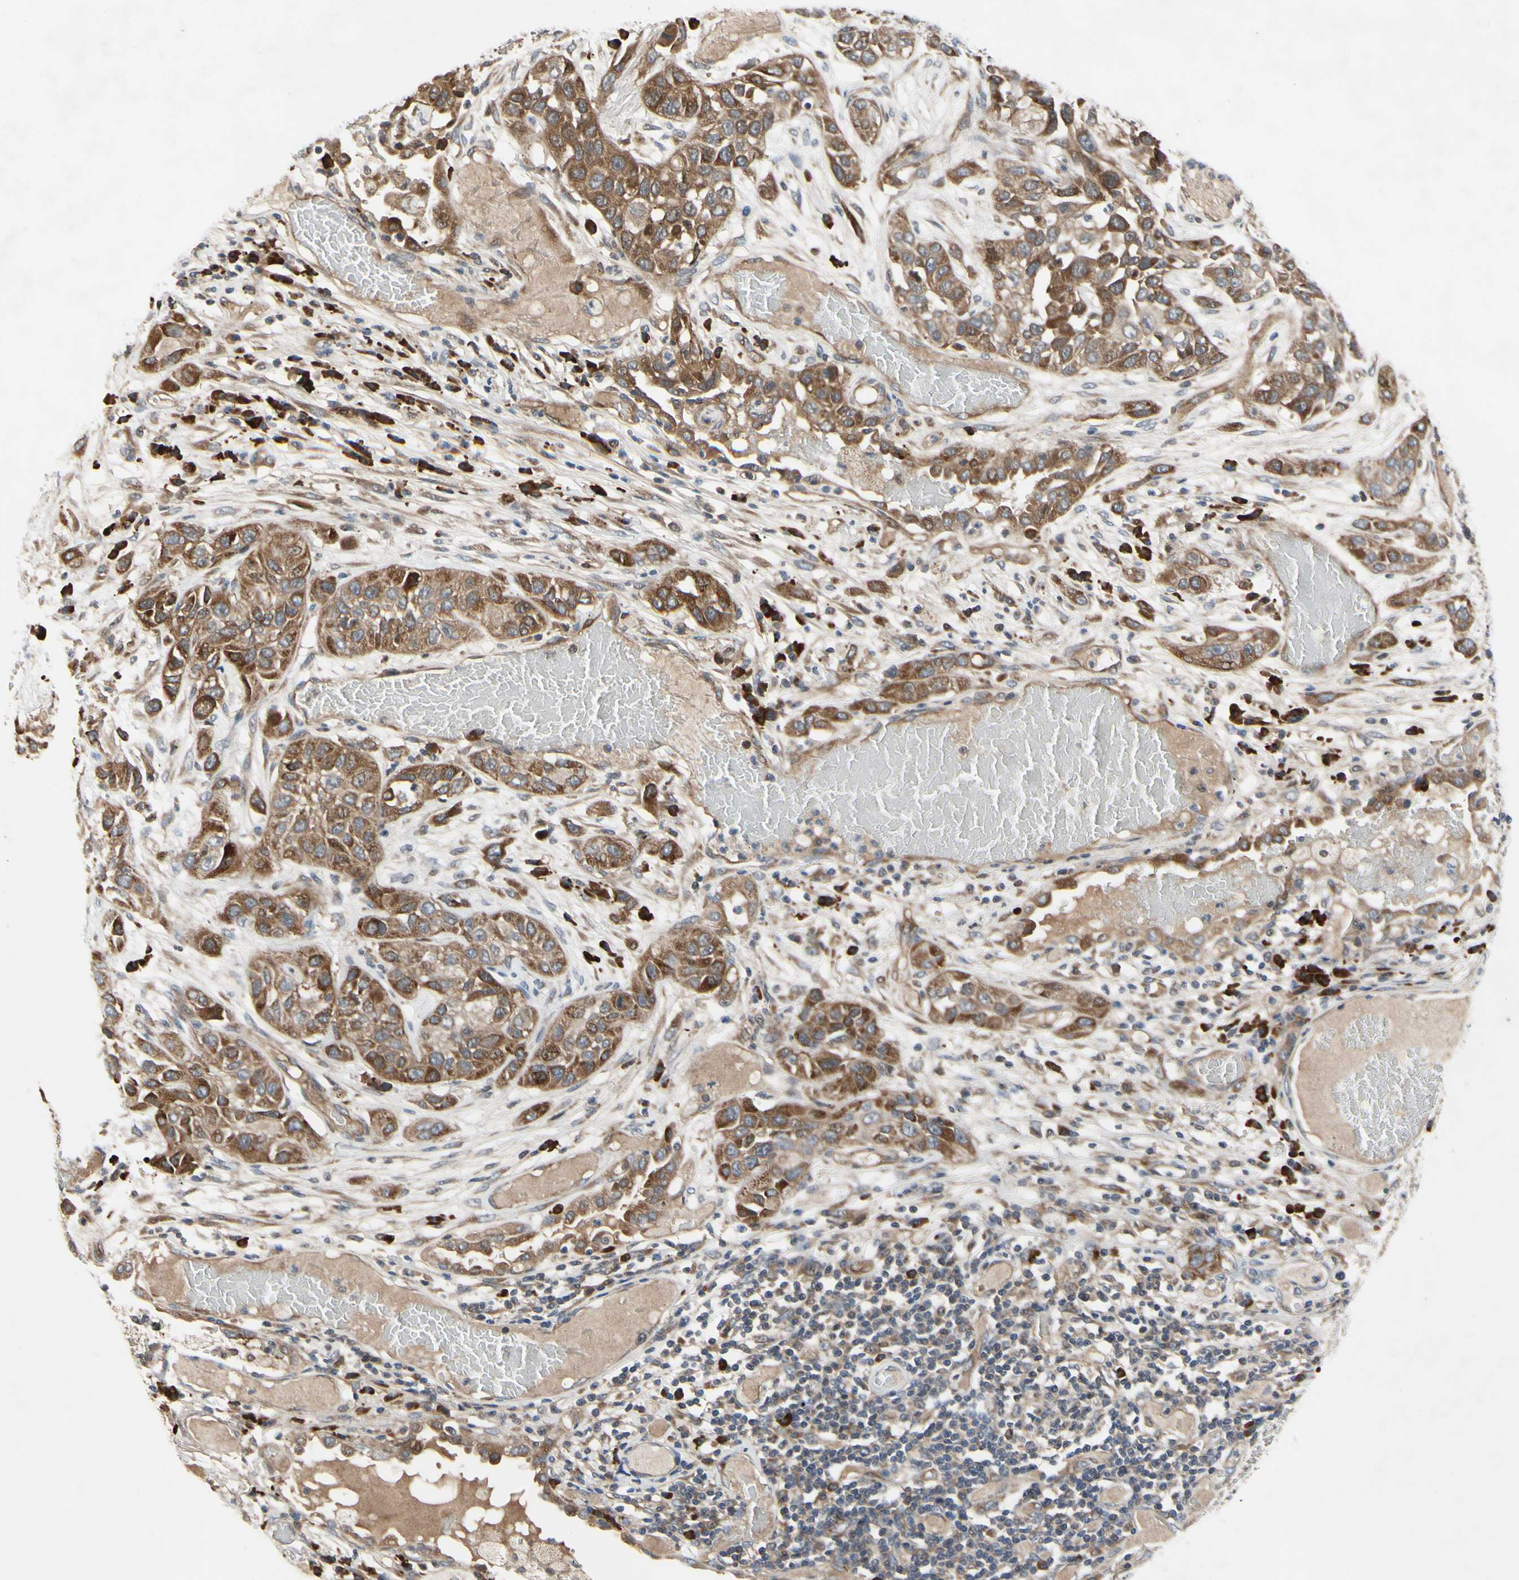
{"staining": {"intensity": "moderate", "quantity": ">75%", "location": "cytoplasmic/membranous"}, "tissue": "lung cancer", "cell_type": "Tumor cells", "image_type": "cancer", "snomed": [{"axis": "morphology", "description": "Squamous cell carcinoma, NOS"}, {"axis": "topography", "description": "Lung"}], "caption": "Immunohistochemistry (IHC) micrograph of neoplastic tissue: squamous cell carcinoma (lung) stained using immunohistochemistry (IHC) reveals medium levels of moderate protein expression localized specifically in the cytoplasmic/membranous of tumor cells, appearing as a cytoplasmic/membranous brown color.", "gene": "XIAP", "patient": {"sex": "male", "age": 71}}